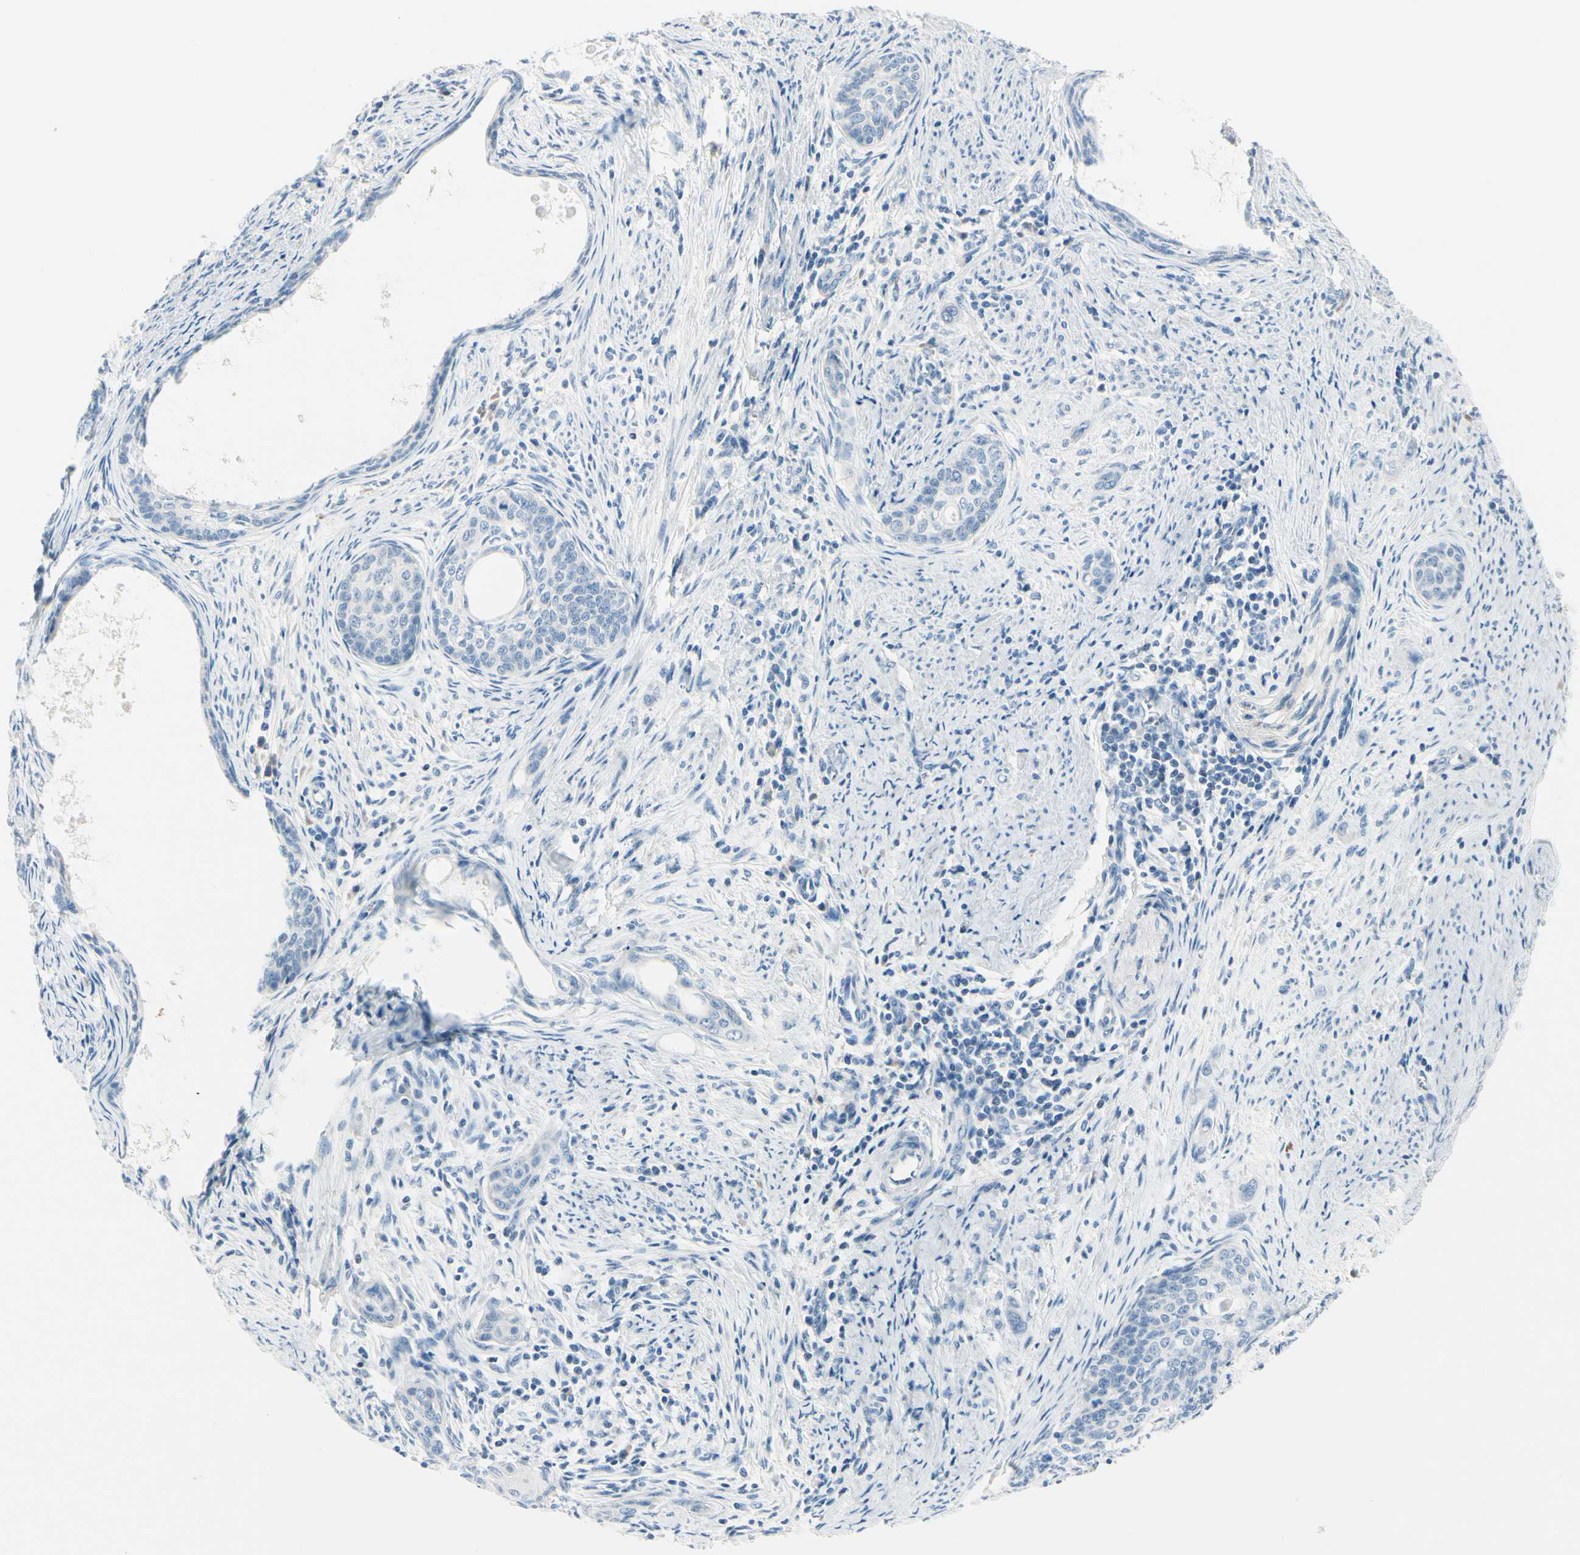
{"staining": {"intensity": "negative", "quantity": "none", "location": "none"}, "tissue": "cervical cancer", "cell_type": "Tumor cells", "image_type": "cancer", "snomed": [{"axis": "morphology", "description": "Squamous cell carcinoma, NOS"}, {"axis": "topography", "description": "Cervix"}], "caption": "Immunohistochemistry micrograph of neoplastic tissue: squamous cell carcinoma (cervical) stained with DAB (3,3'-diaminobenzidine) demonstrates no significant protein staining in tumor cells.", "gene": "PEBP1", "patient": {"sex": "female", "age": 33}}